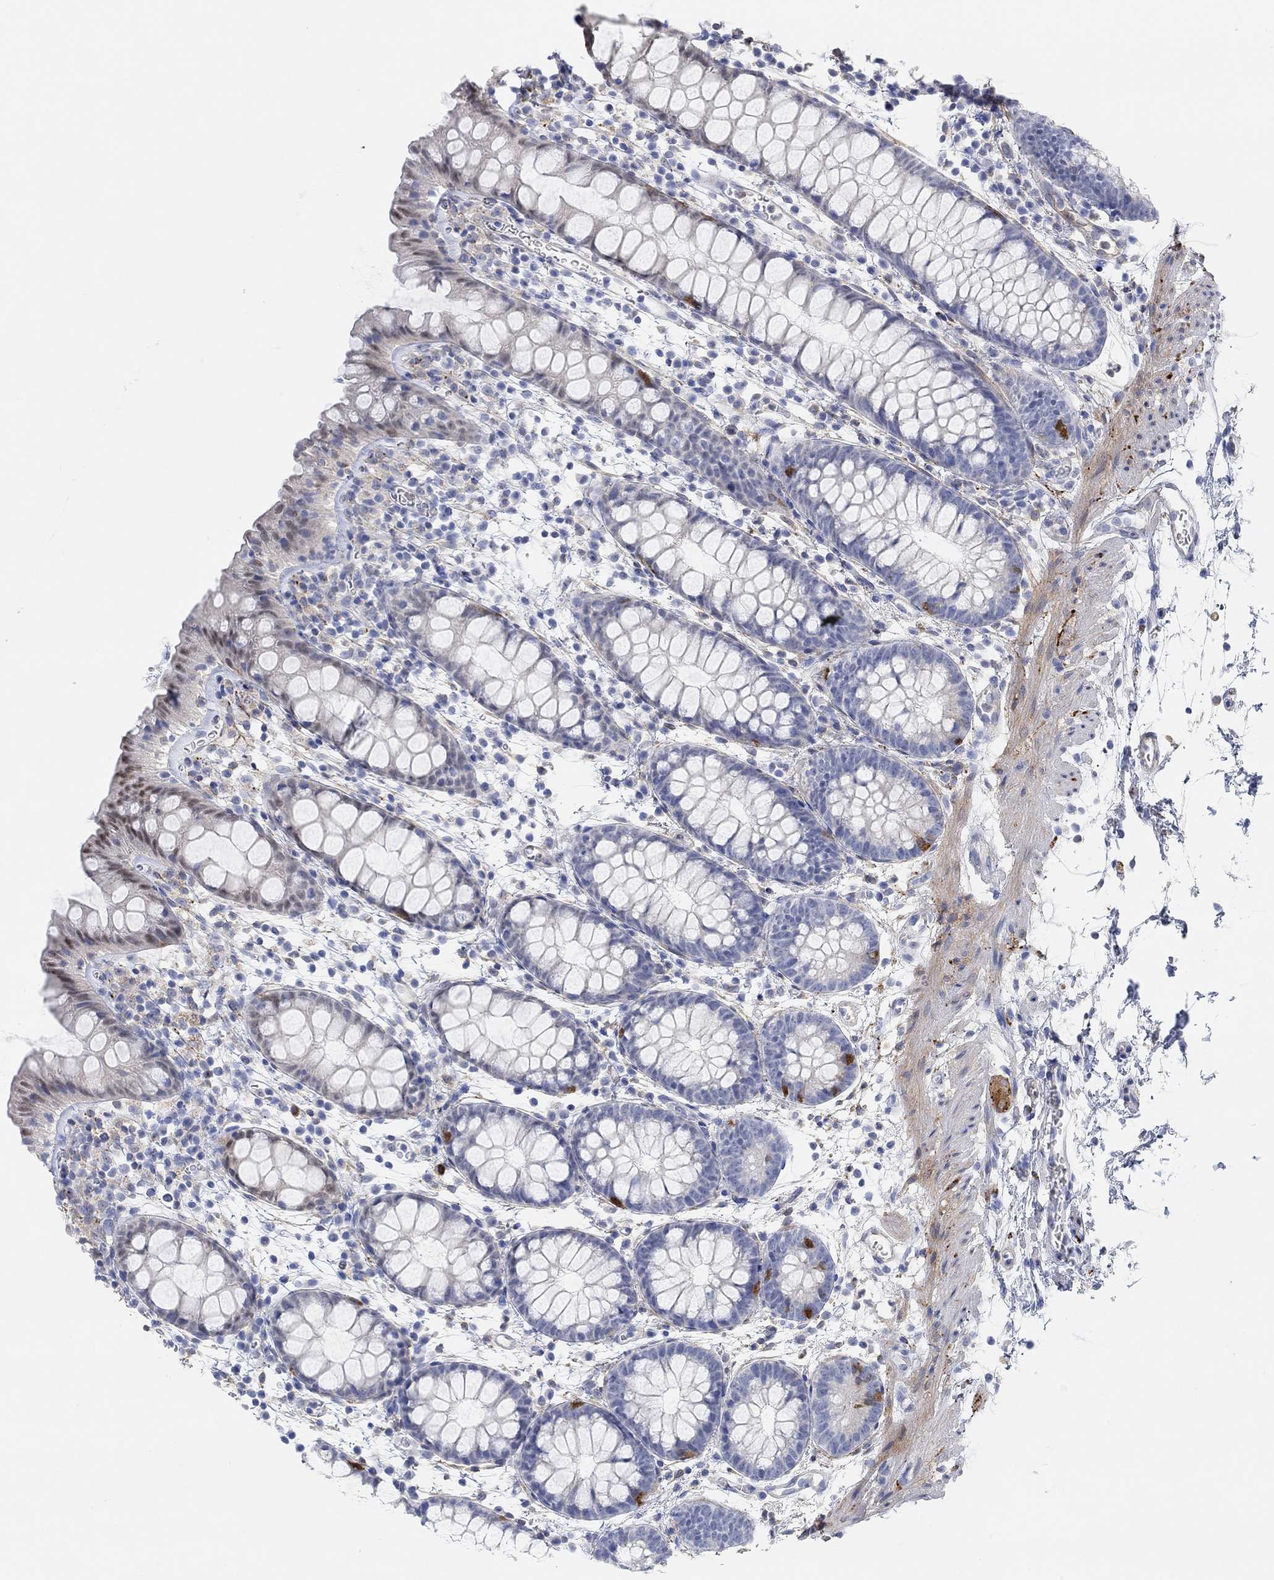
{"staining": {"intensity": "negative", "quantity": "none", "location": "none"}, "tissue": "rectum", "cell_type": "Glandular cells", "image_type": "normal", "snomed": [{"axis": "morphology", "description": "Normal tissue, NOS"}, {"axis": "topography", "description": "Rectum"}], "caption": "There is no significant staining in glandular cells of rectum. (Stains: DAB IHC with hematoxylin counter stain, Microscopy: brightfield microscopy at high magnification).", "gene": "VAT1L", "patient": {"sex": "male", "age": 57}}